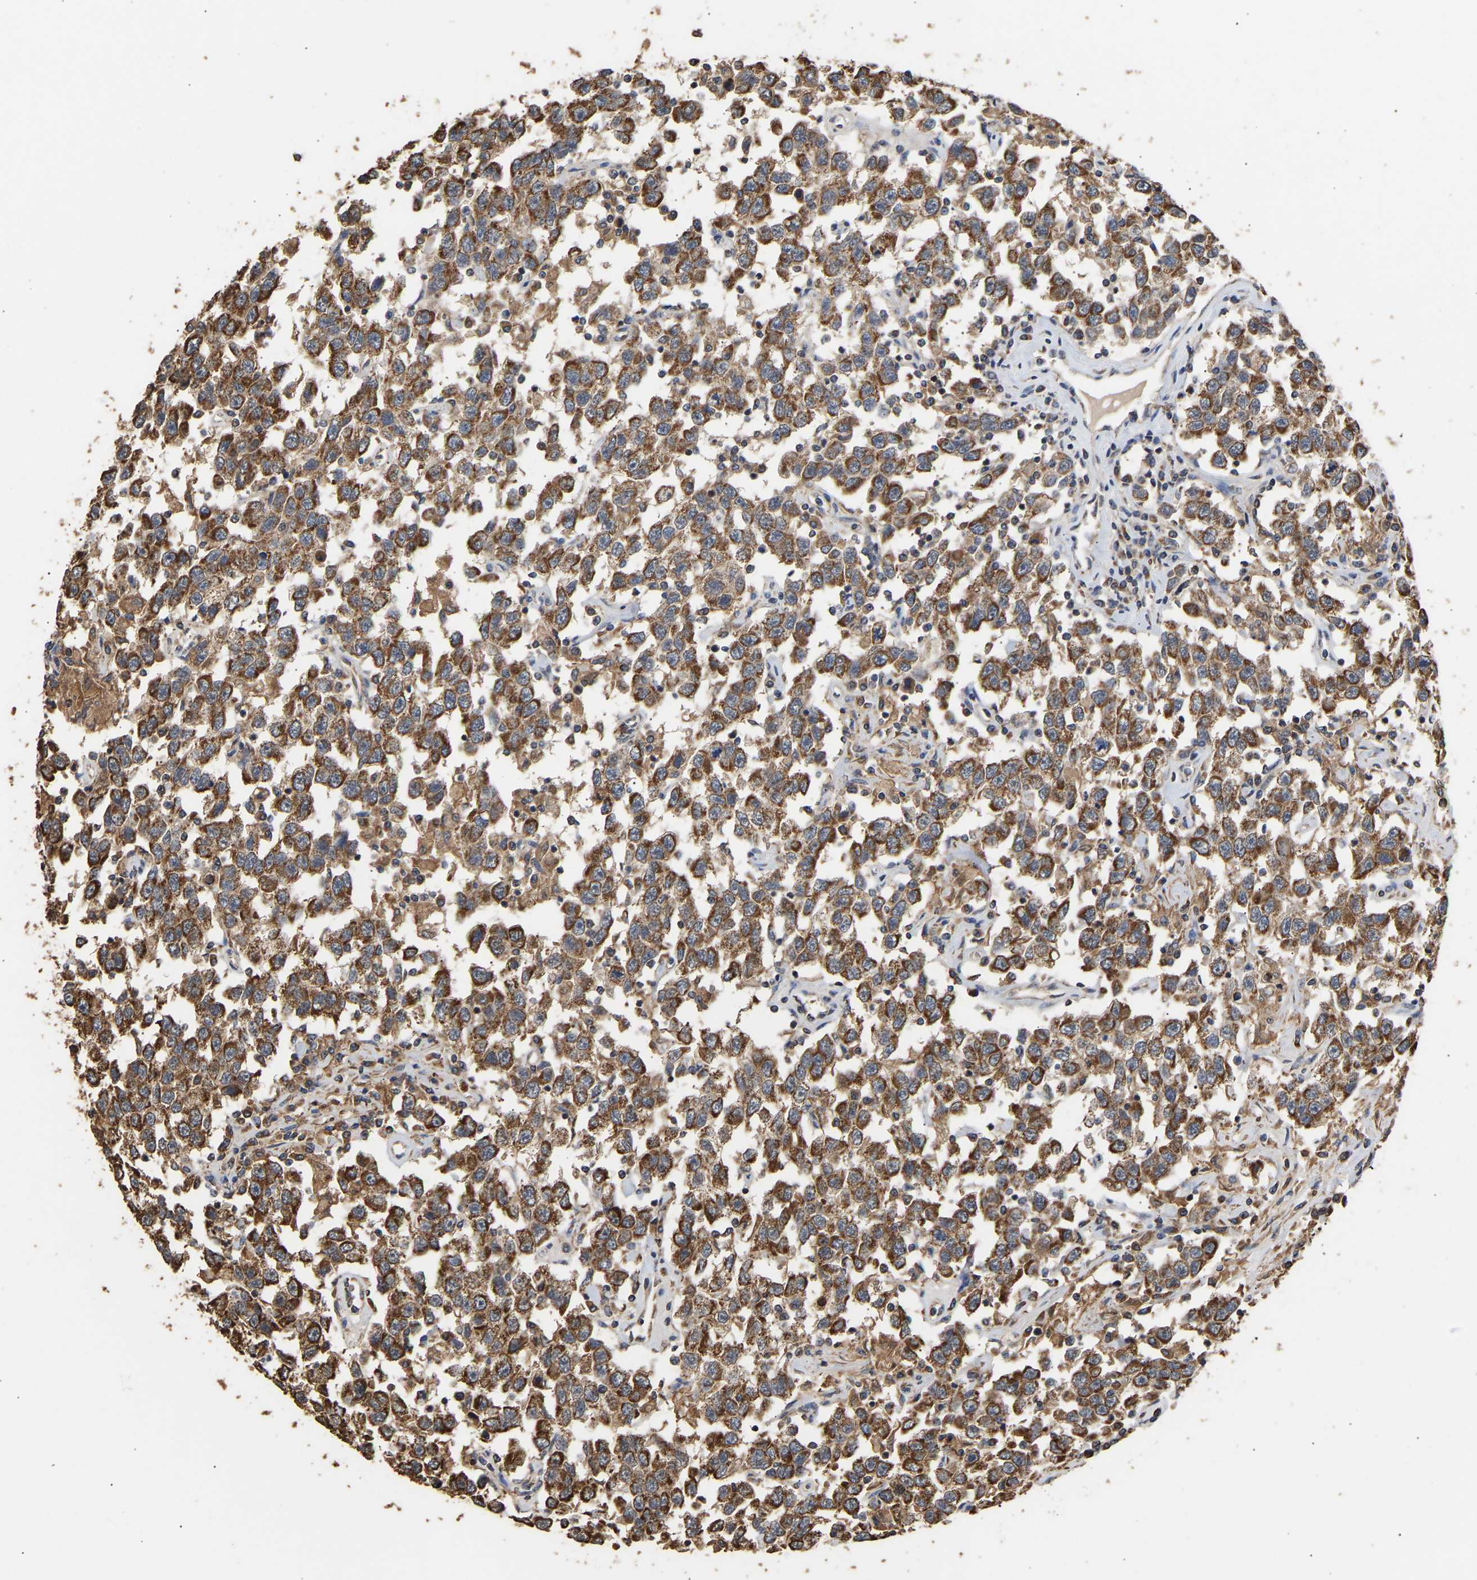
{"staining": {"intensity": "strong", "quantity": ">75%", "location": "cytoplasmic/membranous"}, "tissue": "testis cancer", "cell_type": "Tumor cells", "image_type": "cancer", "snomed": [{"axis": "morphology", "description": "Seminoma, NOS"}, {"axis": "topography", "description": "Testis"}], "caption": "The histopathology image exhibits immunohistochemical staining of testis cancer. There is strong cytoplasmic/membranous expression is seen in approximately >75% of tumor cells.", "gene": "ZNF26", "patient": {"sex": "male", "age": 41}}